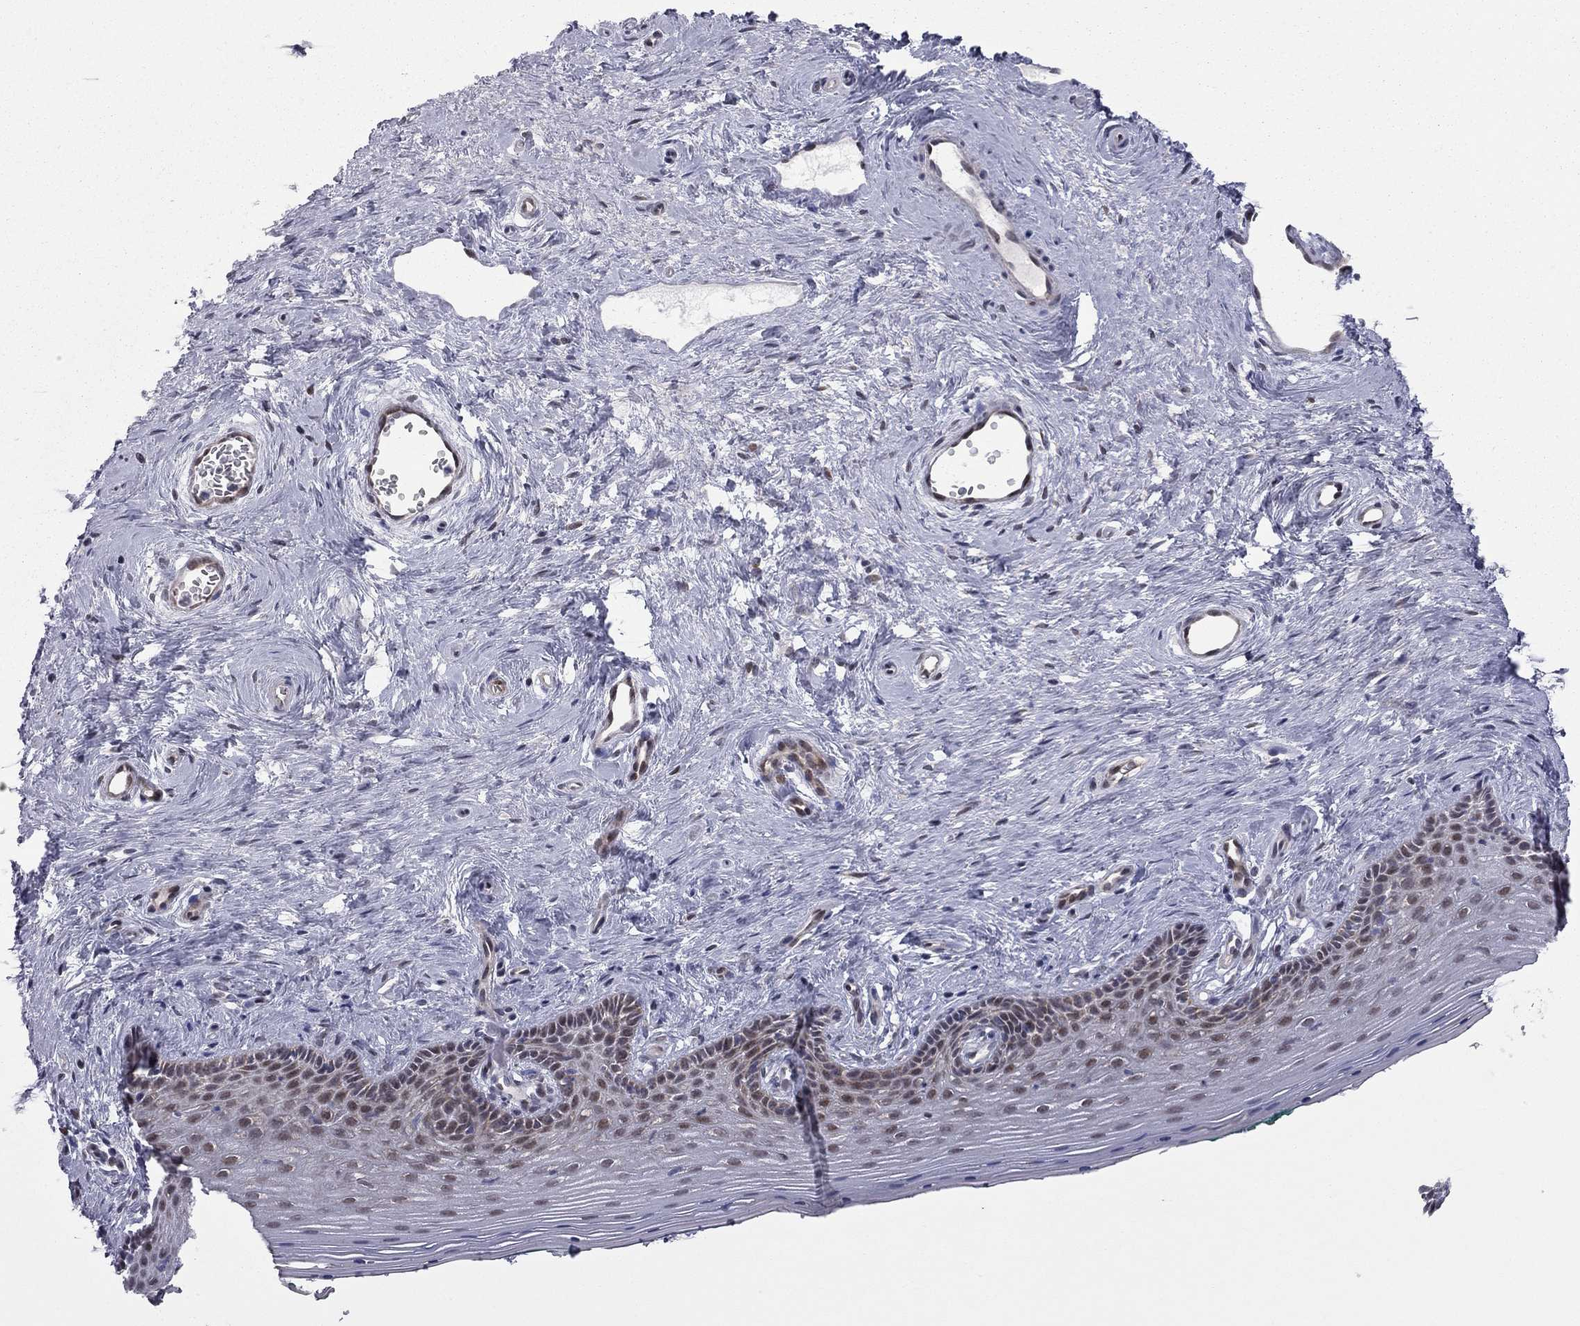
{"staining": {"intensity": "moderate", "quantity": "<25%", "location": "nuclear"}, "tissue": "vagina", "cell_type": "Squamous epithelial cells", "image_type": "normal", "snomed": [{"axis": "morphology", "description": "Normal tissue, NOS"}, {"axis": "topography", "description": "Vagina"}], "caption": "The micrograph shows immunohistochemical staining of benign vagina. There is moderate nuclear staining is seen in approximately <25% of squamous epithelial cells.", "gene": "MC3R", "patient": {"sex": "female", "age": 45}}